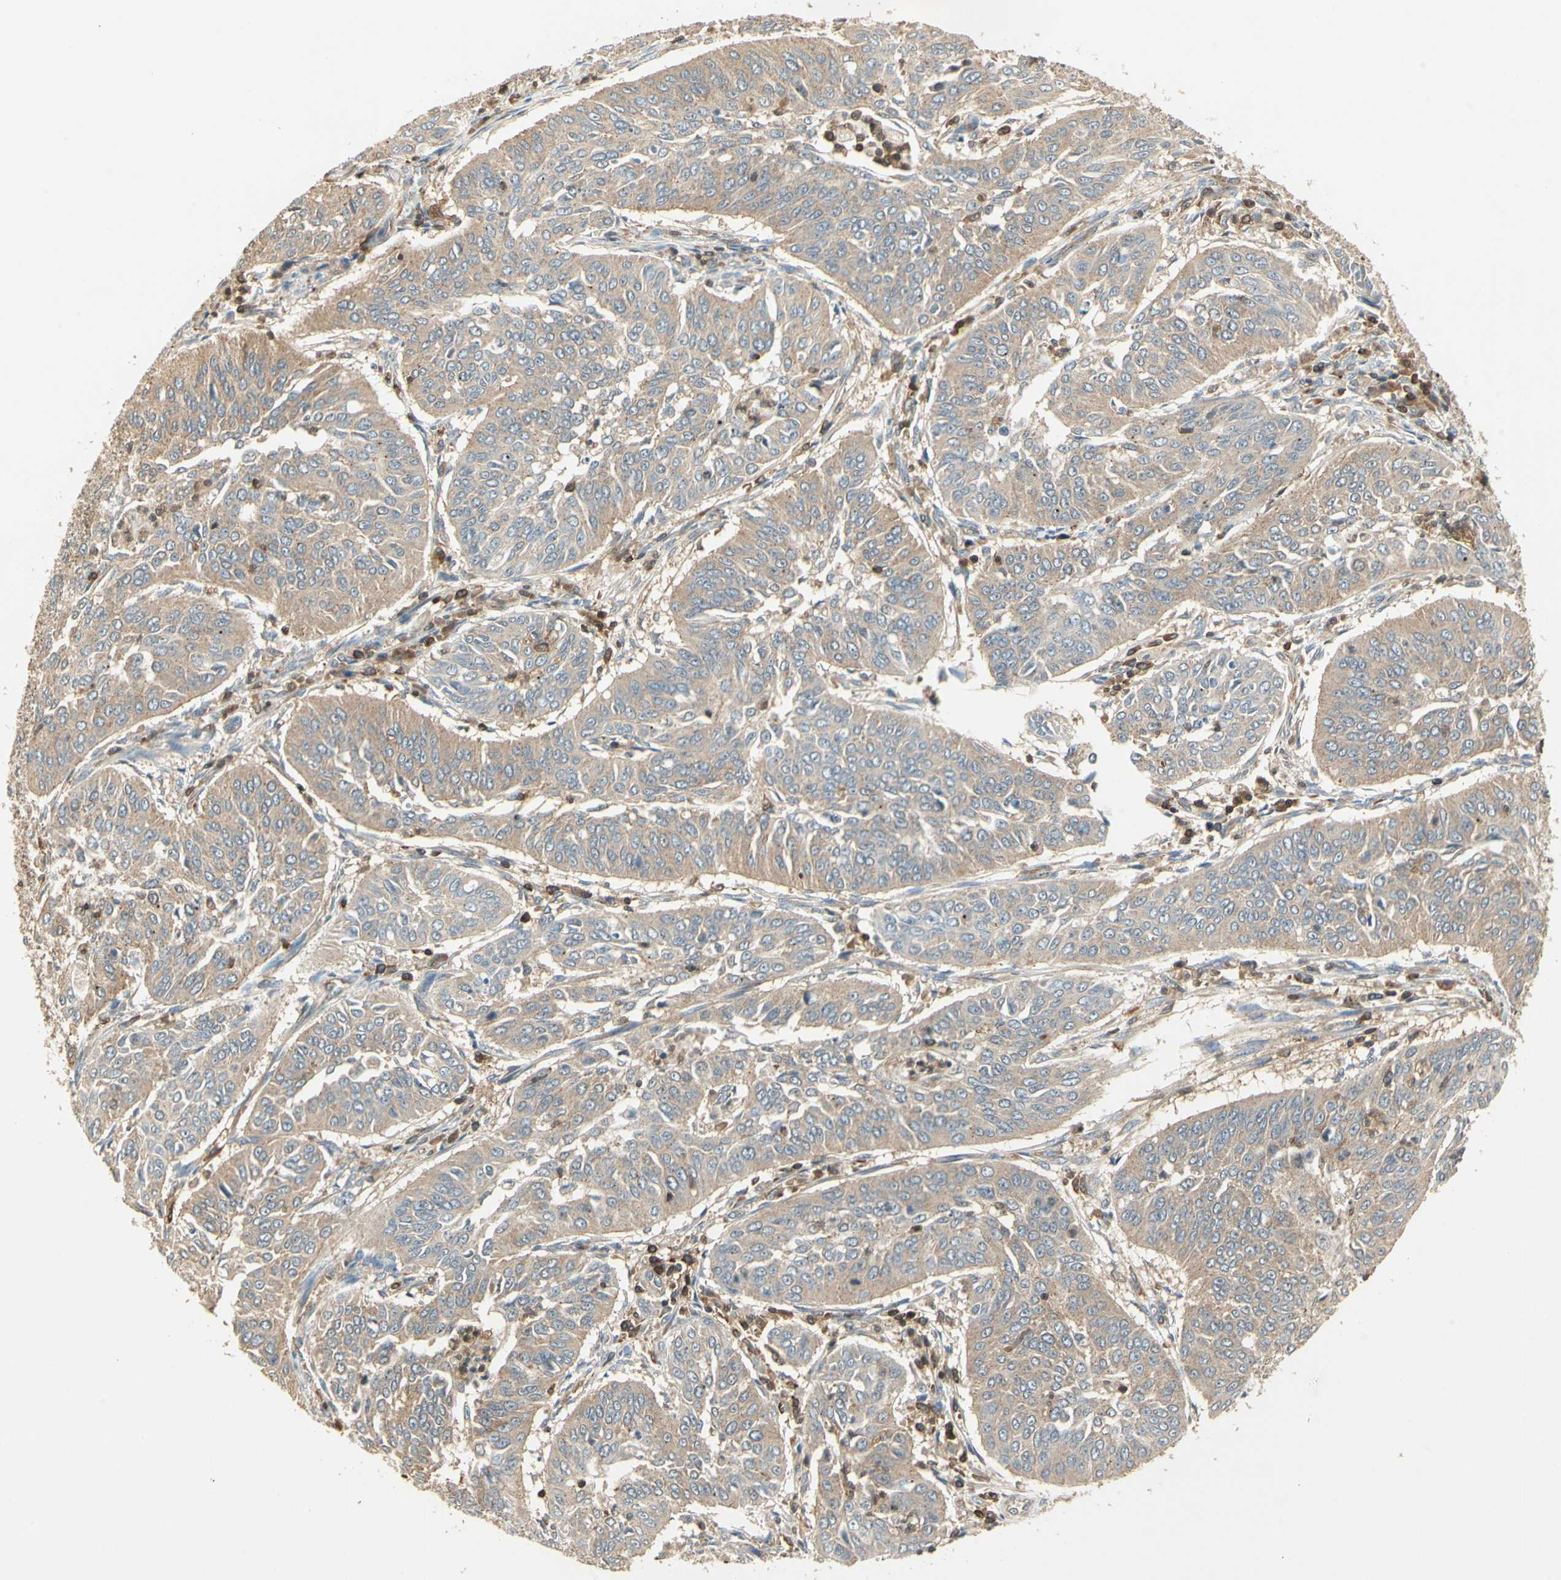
{"staining": {"intensity": "weak", "quantity": ">75%", "location": "cytoplasmic/membranous"}, "tissue": "cervical cancer", "cell_type": "Tumor cells", "image_type": "cancer", "snomed": [{"axis": "morphology", "description": "Normal tissue, NOS"}, {"axis": "morphology", "description": "Squamous cell carcinoma, NOS"}, {"axis": "topography", "description": "Cervix"}], "caption": "A brown stain labels weak cytoplasmic/membranous expression of a protein in cervical squamous cell carcinoma tumor cells.", "gene": "CRLF3", "patient": {"sex": "female", "age": 39}}